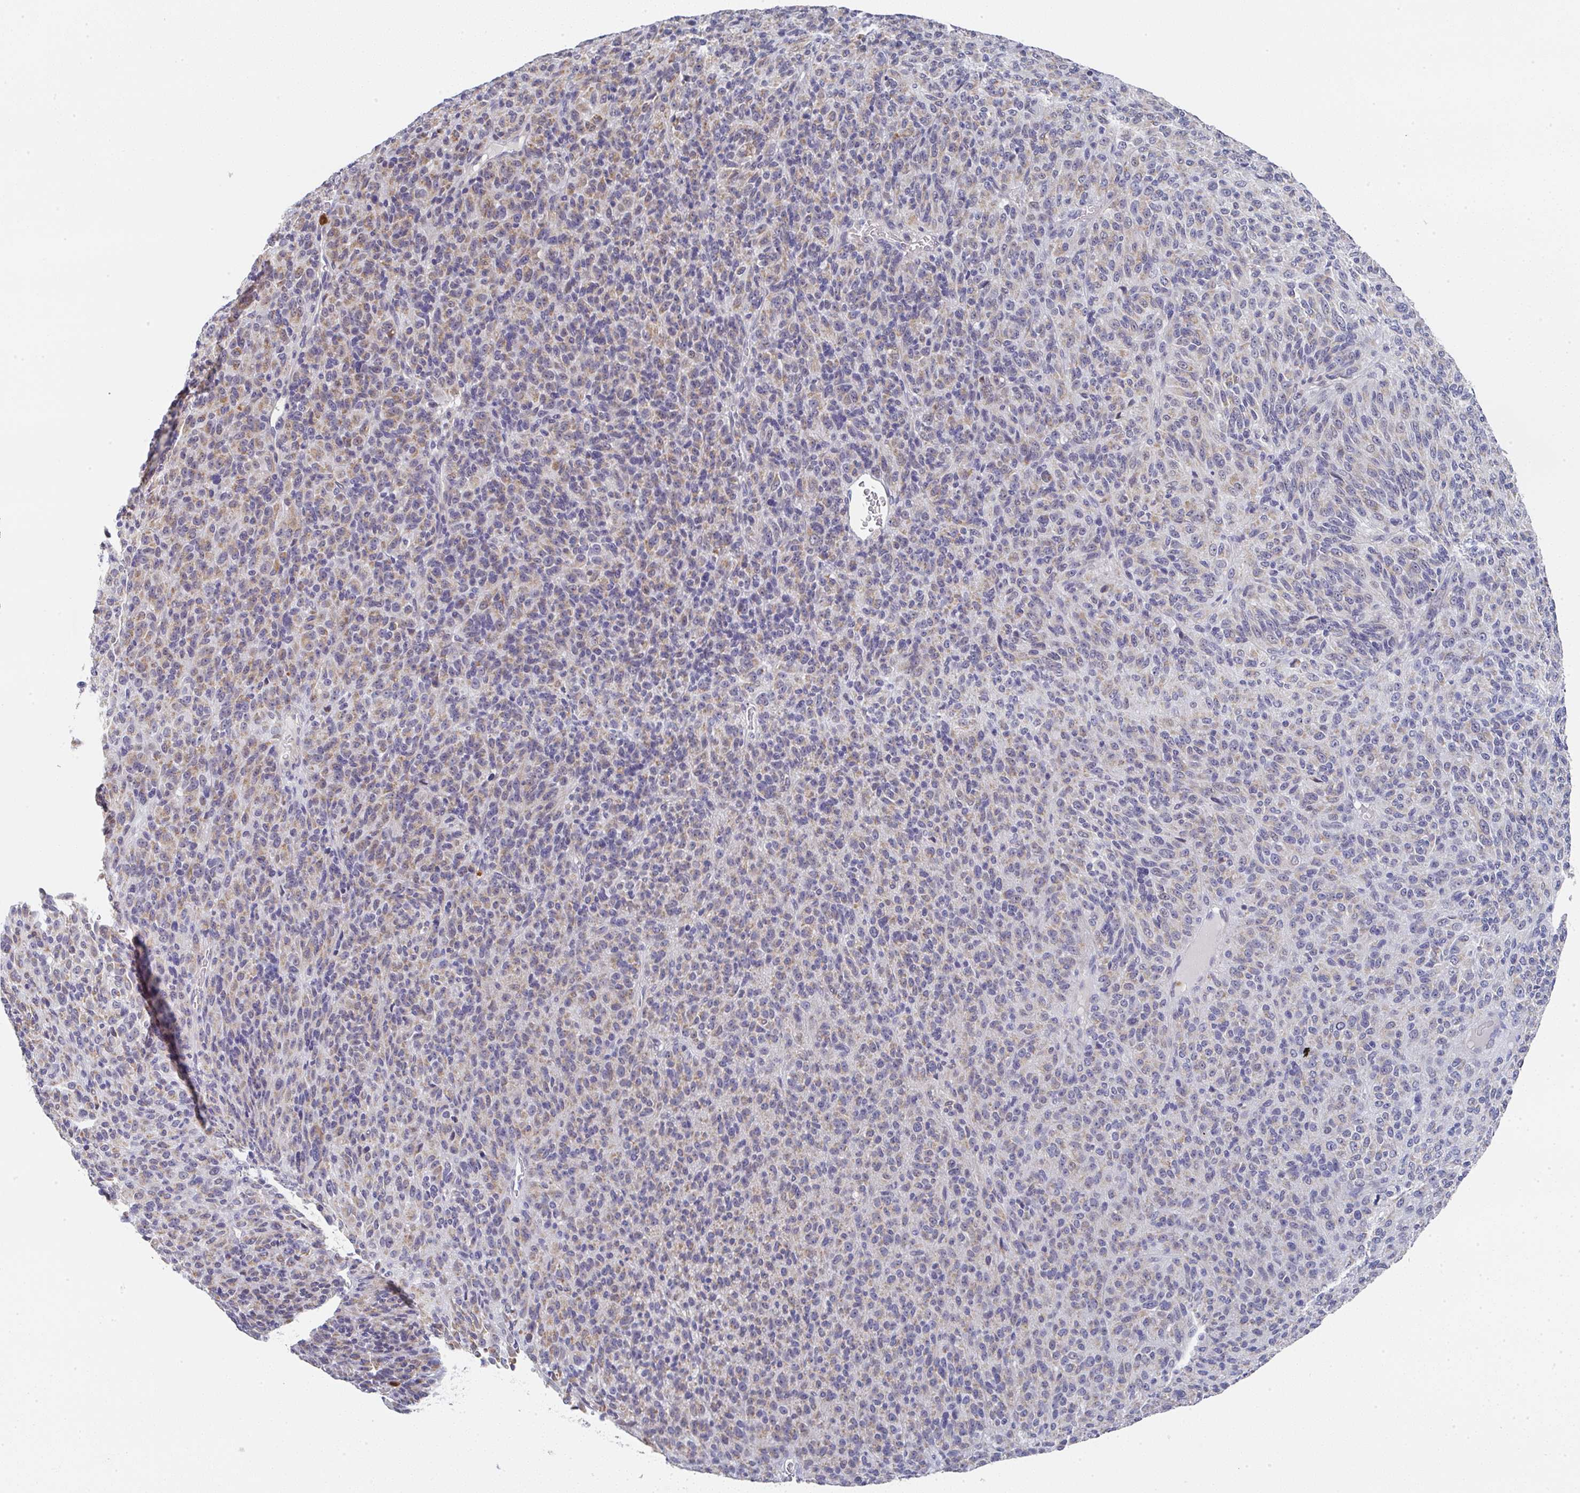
{"staining": {"intensity": "weak", "quantity": "25%-75%", "location": "cytoplasmic/membranous"}, "tissue": "melanoma", "cell_type": "Tumor cells", "image_type": "cancer", "snomed": [{"axis": "morphology", "description": "Malignant melanoma, Metastatic site"}, {"axis": "topography", "description": "Brain"}], "caption": "Melanoma stained for a protein (brown) shows weak cytoplasmic/membranous positive positivity in approximately 25%-75% of tumor cells.", "gene": "NCF1", "patient": {"sex": "female", "age": 56}}